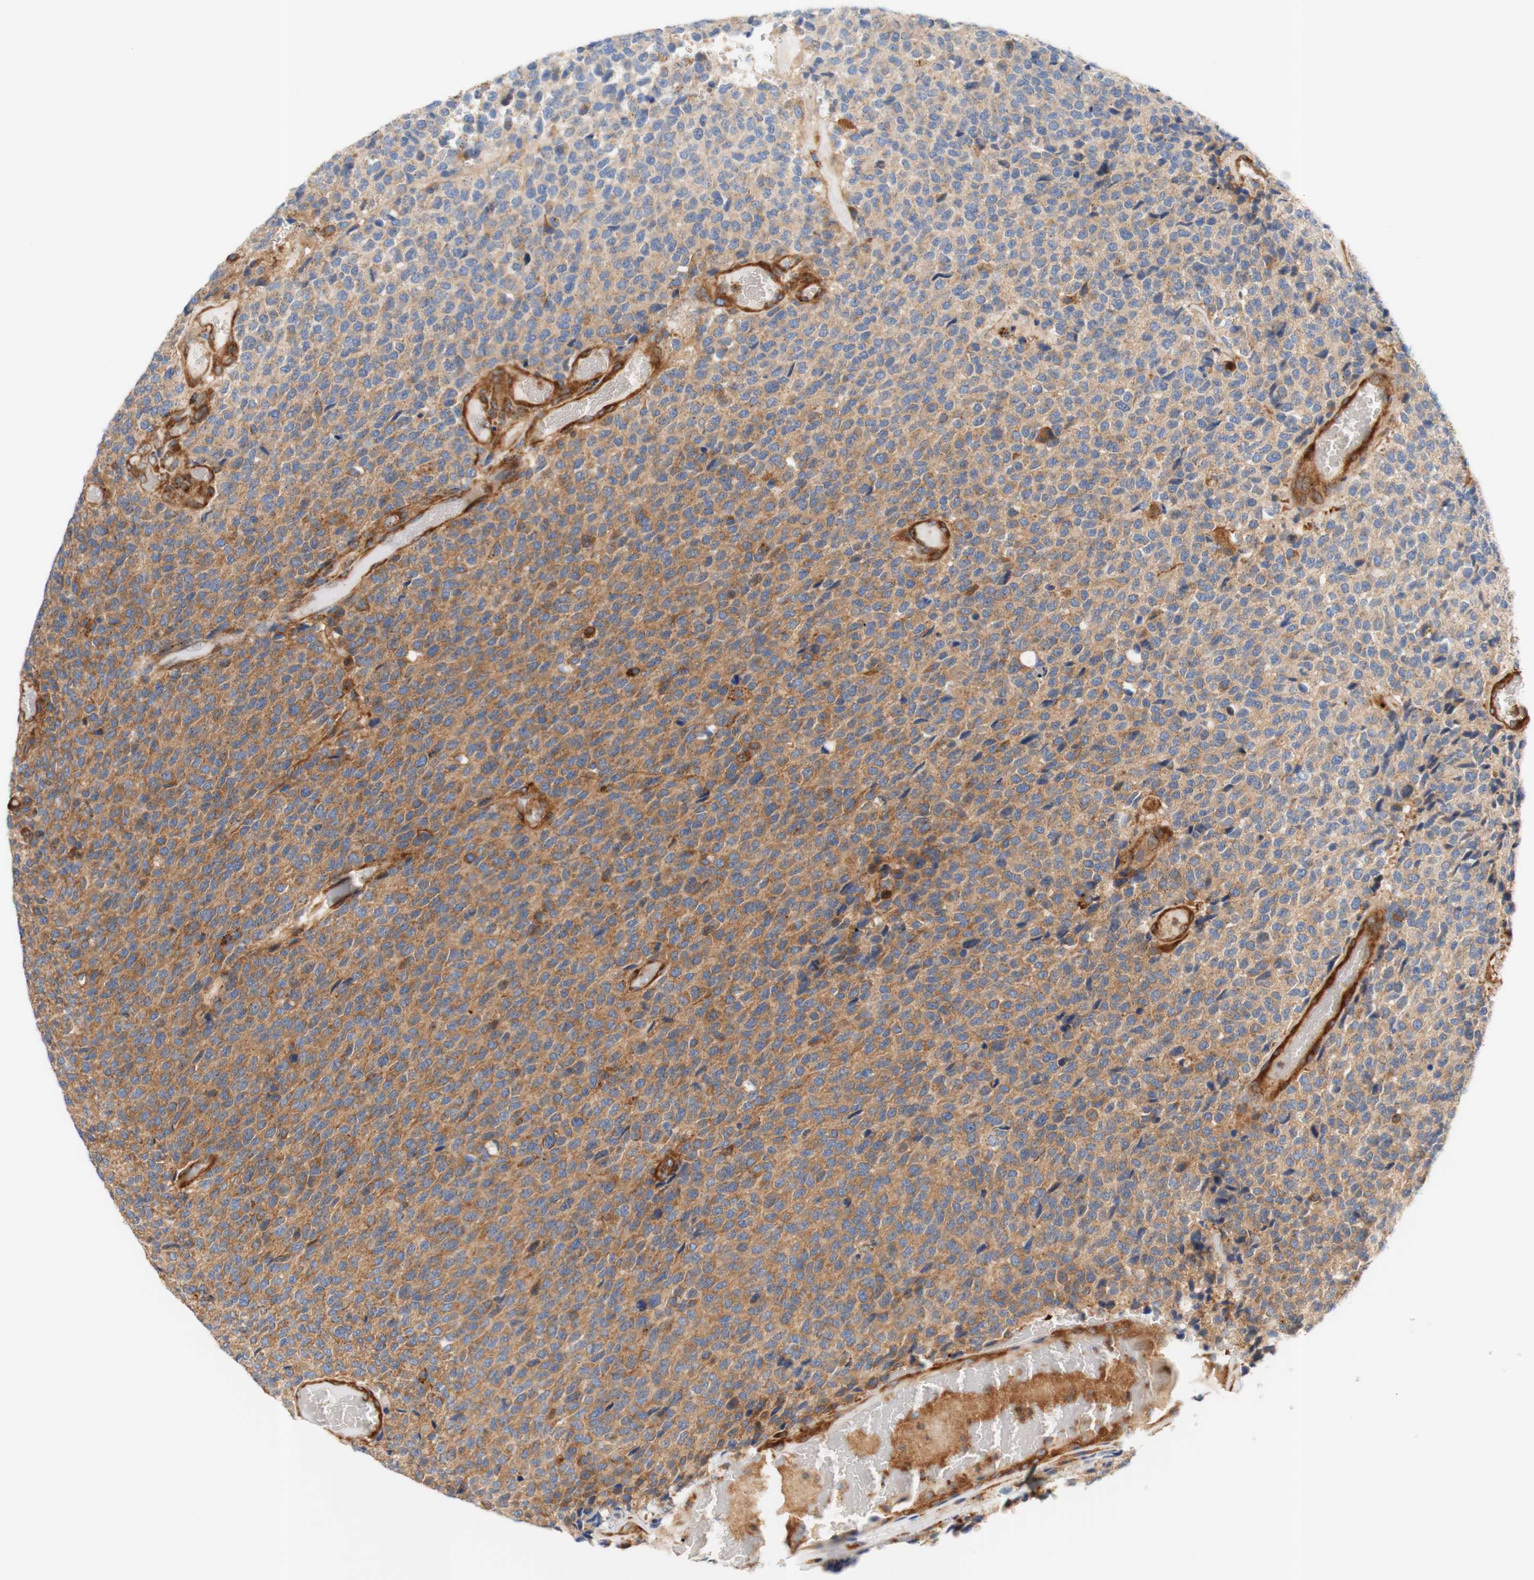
{"staining": {"intensity": "weak", "quantity": "25%-75%", "location": "cytoplasmic/membranous"}, "tissue": "glioma", "cell_type": "Tumor cells", "image_type": "cancer", "snomed": [{"axis": "morphology", "description": "Glioma, malignant, High grade"}, {"axis": "topography", "description": "pancreas cauda"}], "caption": "Immunohistochemistry (IHC) image of human glioma stained for a protein (brown), which demonstrates low levels of weak cytoplasmic/membranous positivity in about 25%-75% of tumor cells.", "gene": "STOM", "patient": {"sex": "male", "age": 60}}